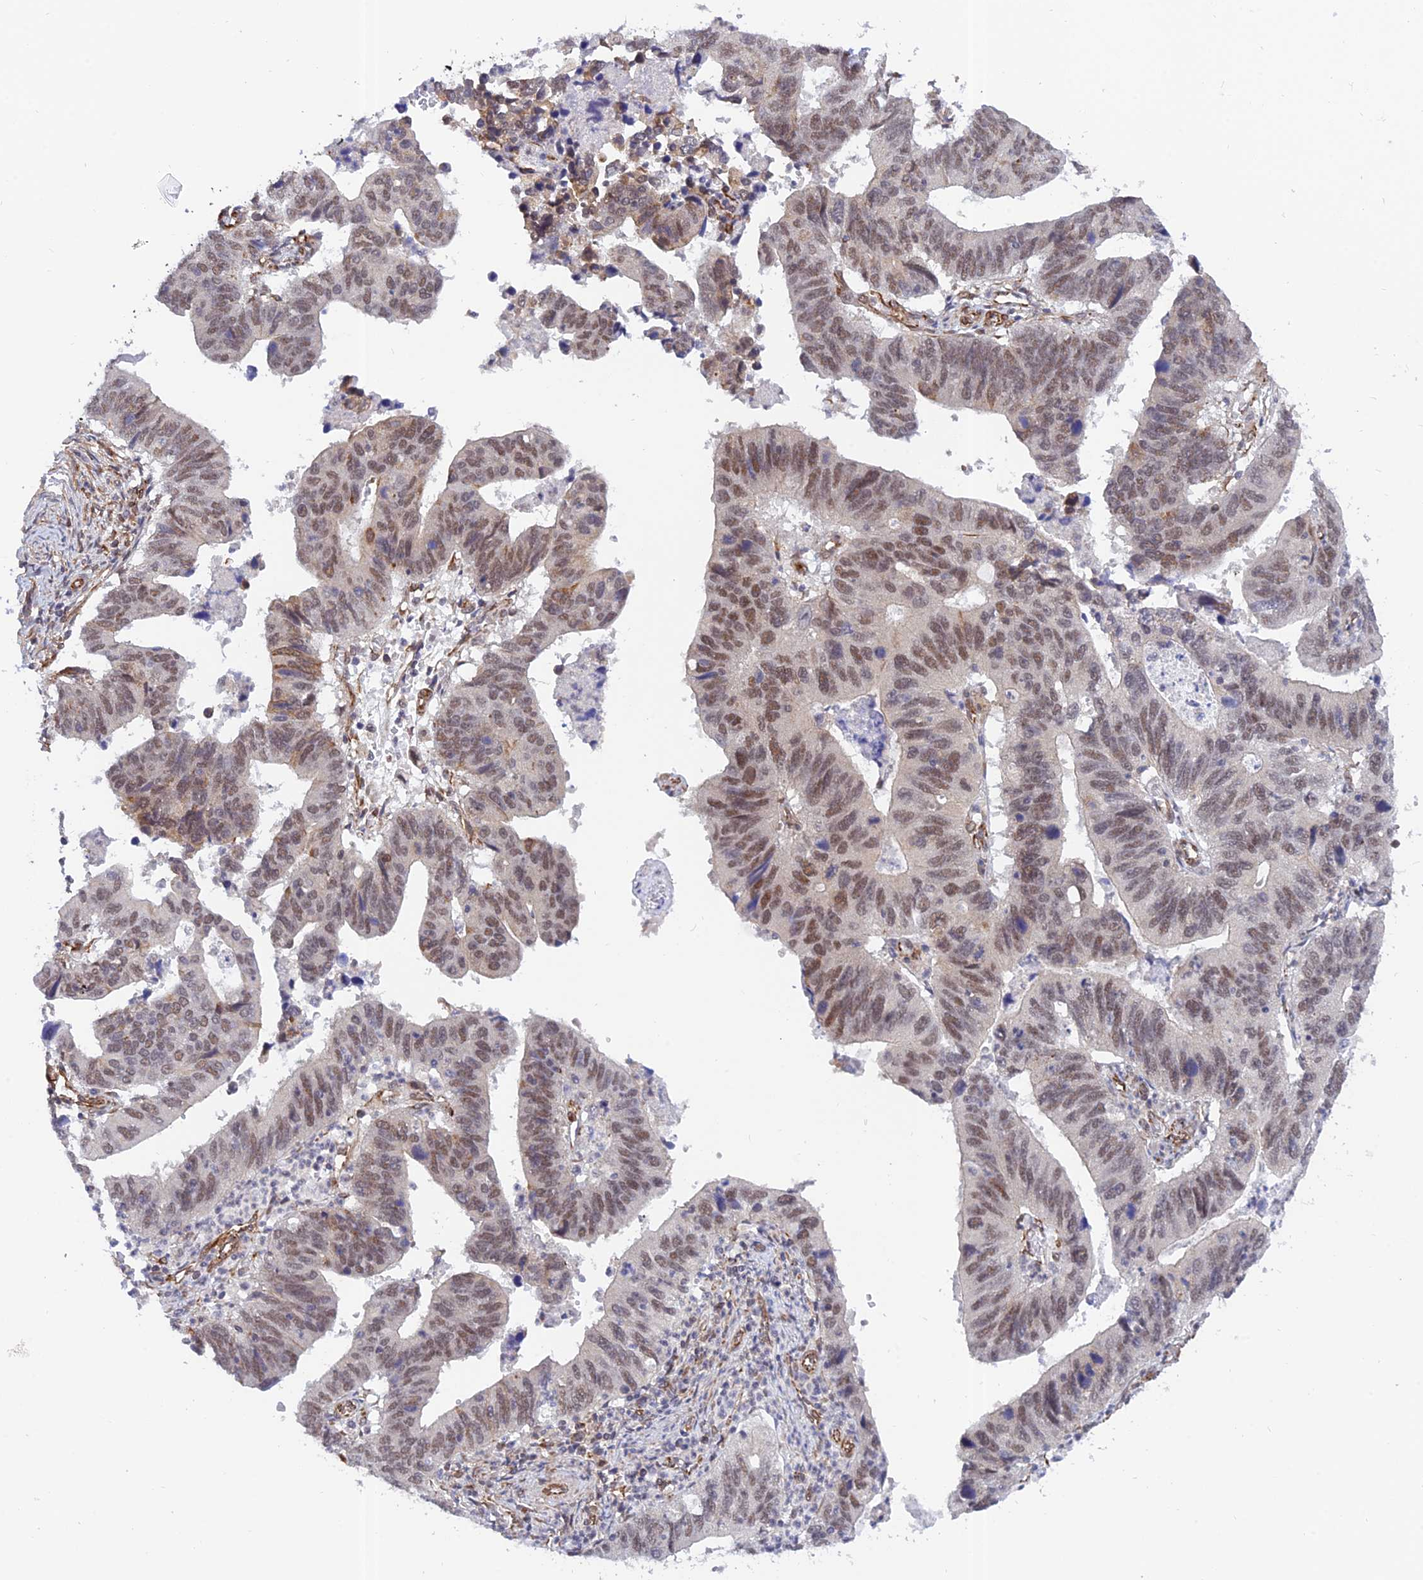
{"staining": {"intensity": "moderate", "quantity": ">75%", "location": "nuclear"}, "tissue": "stomach cancer", "cell_type": "Tumor cells", "image_type": "cancer", "snomed": [{"axis": "morphology", "description": "Adenocarcinoma, NOS"}, {"axis": "topography", "description": "Stomach"}], "caption": "Immunohistochemistry (IHC) photomicrograph of stomach adenocarcinoma stained for a protein (brown), which demonstrates medium levels of moderate nuclear expression in approximately >75% of tumor cells.", "gene": "PAGR1", "patient": {"sex": "male", "age": 59}}